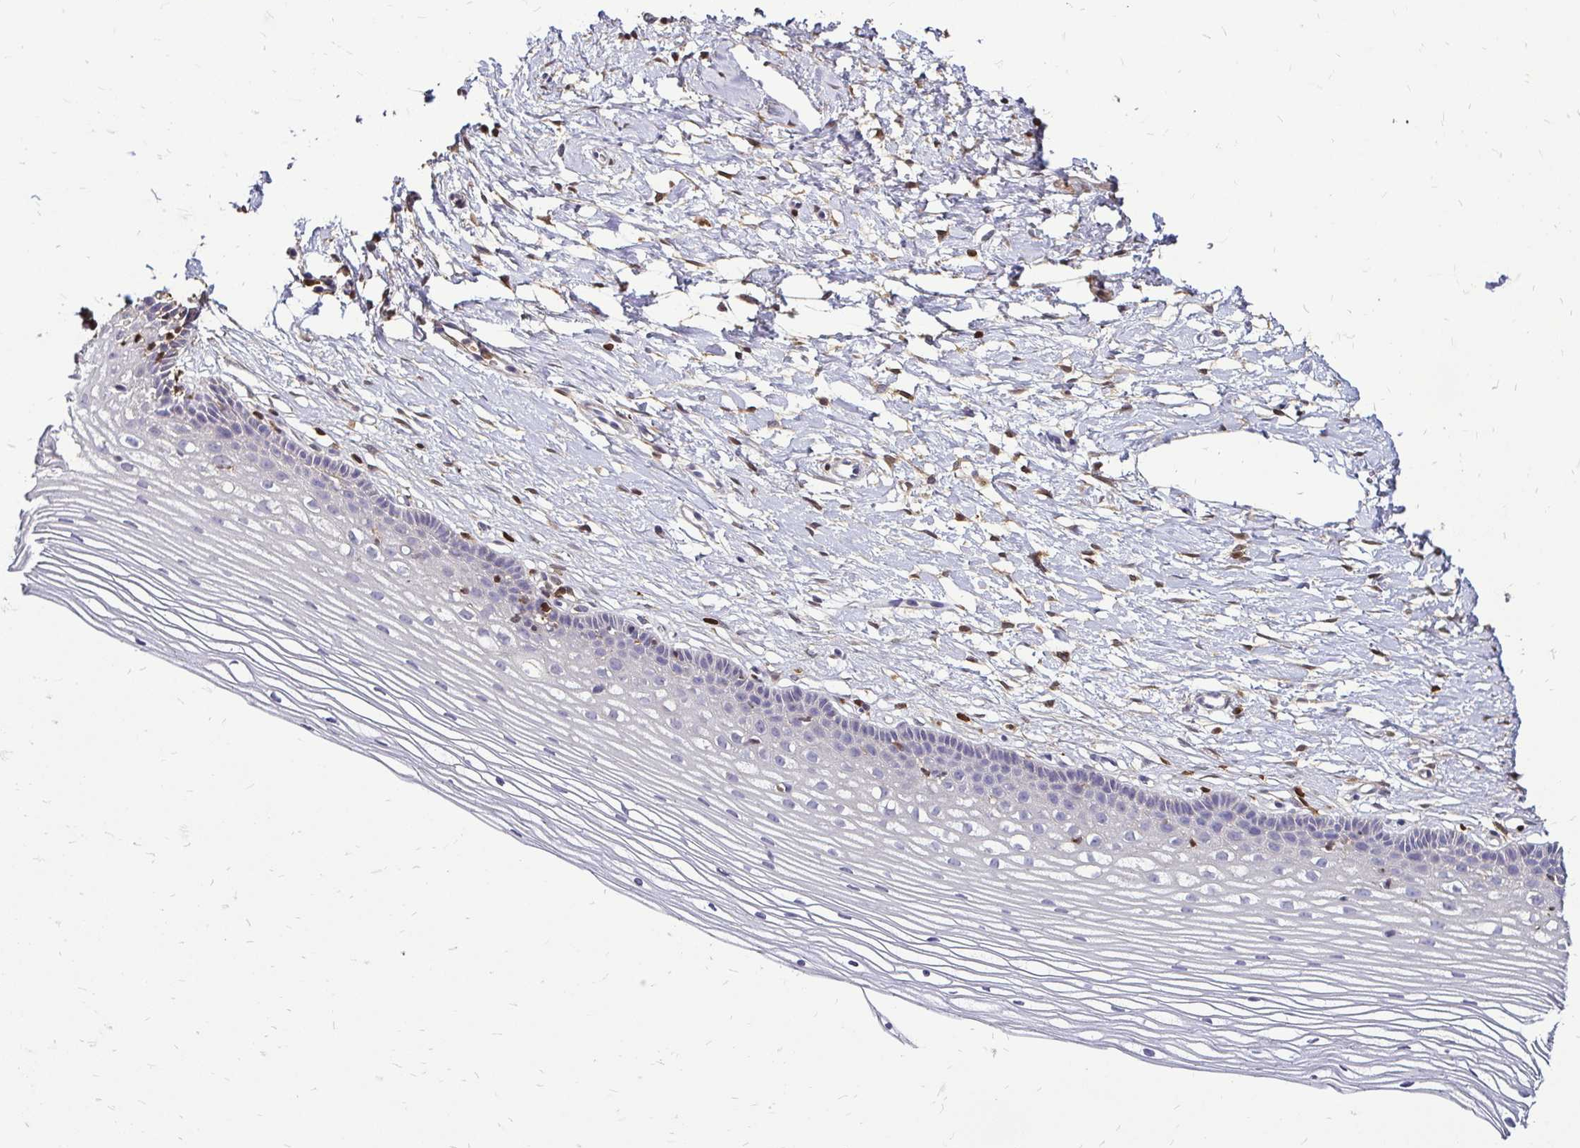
{"staining": {"intensity": "negative", "quantity": "none", "location": "none"}, "tissue": "cervix", "cell_type": "Glandular cells", "image_type": "normal", "snomed": [{"axis": "morphology", "description": "Normal tissue, NOS"}, {"axis": "topography", "description": "Cervix"}], "caption": "Glandular cells are negative for protein expression in normal human cervix. (Immunohistochemistry (ihc), brightfield microscopy, high magnification).", "gene": "ZFP1", "patient": {"sex": "female", "age": 40}}